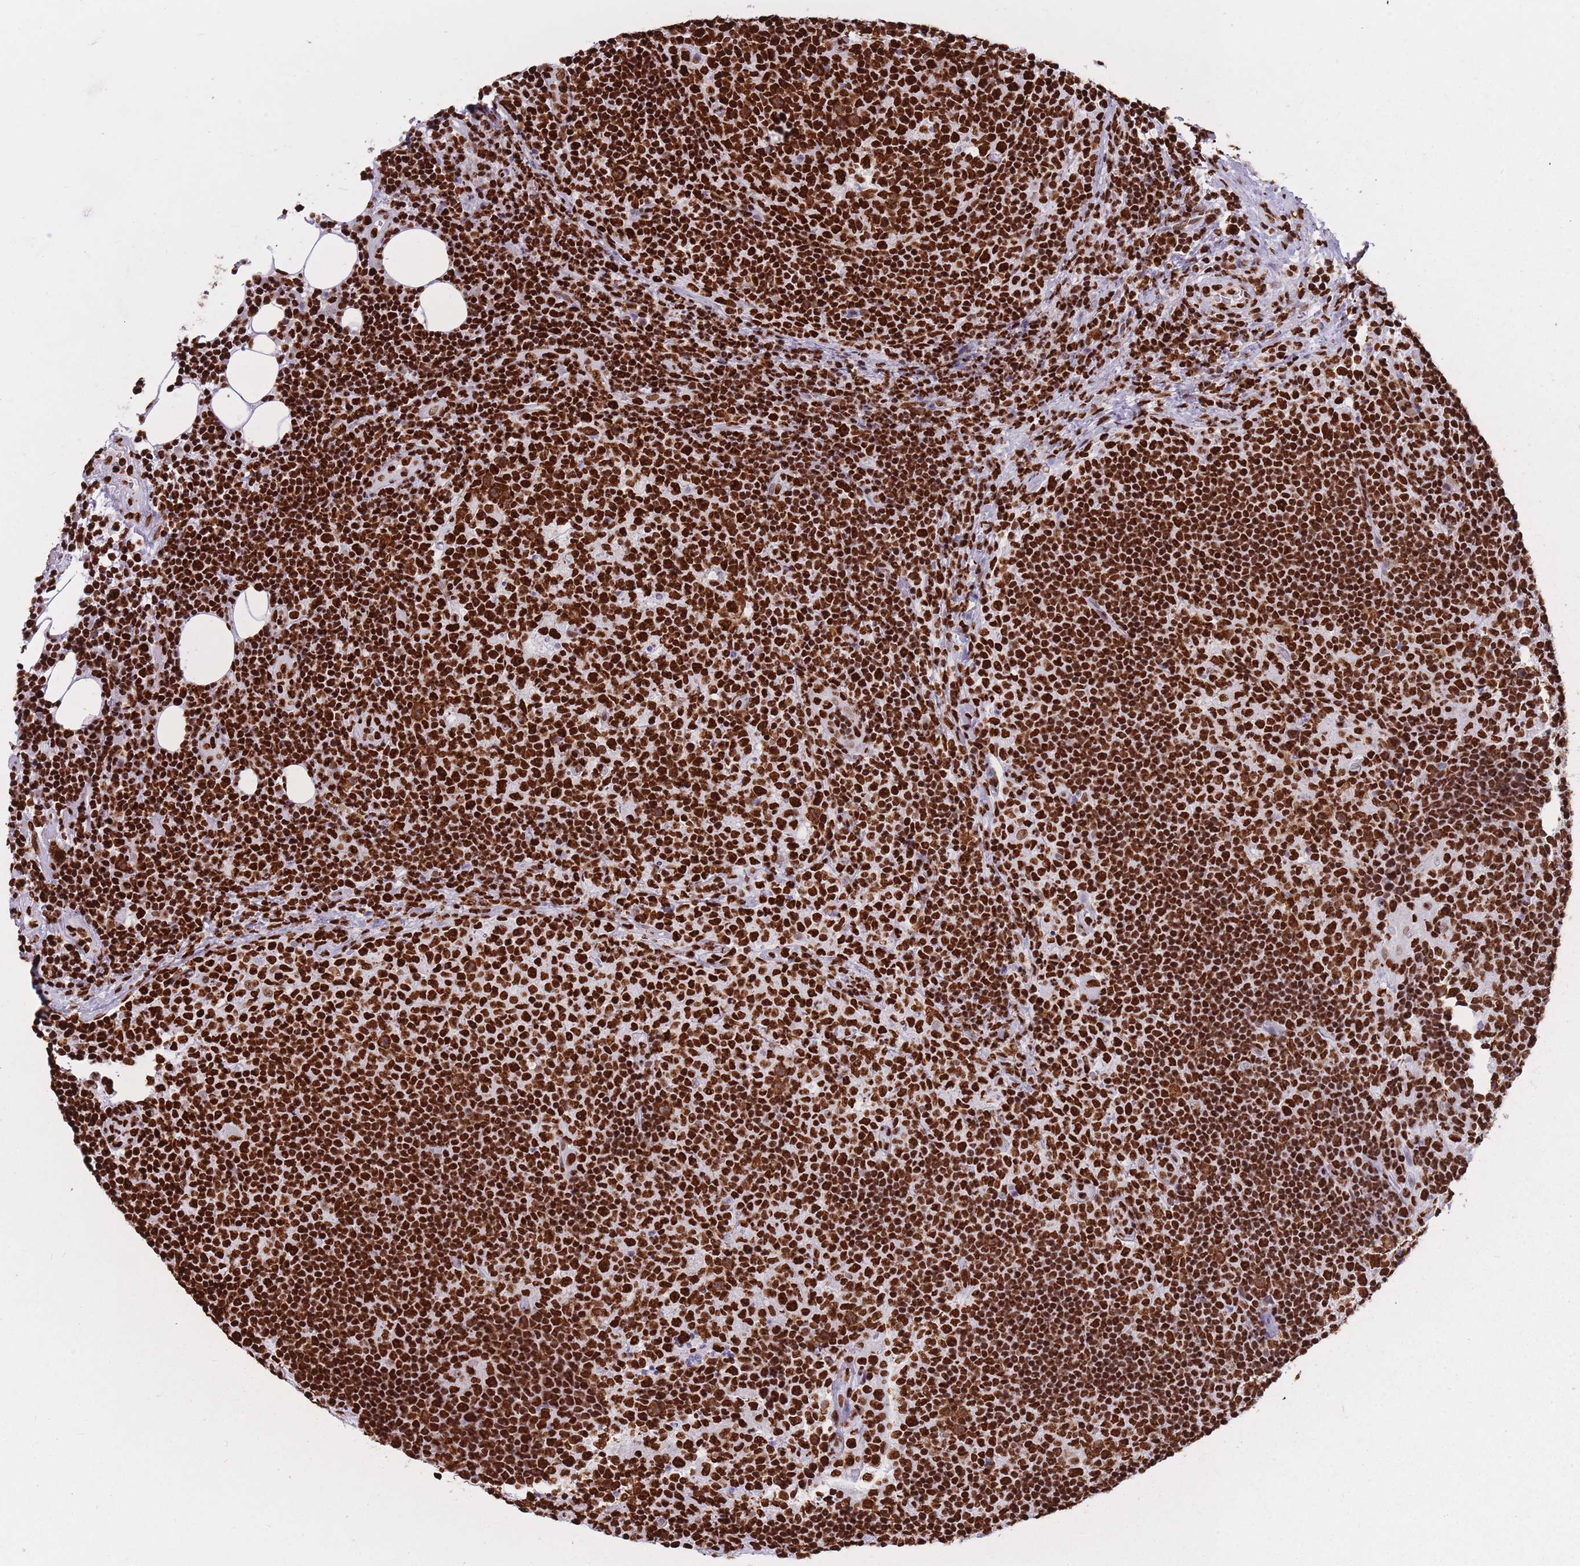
{"staining": {"intensity": "strong", "quantity": ">75%", "location": "nuclear"}, "tissue": "lymph node", "cell_type": "Germinal center cells", "image_type": "normal", "snomed": [{"axis": "morphology", "description": "Normal tissue, NOS"}, {"axis": "topography", "description": "Lymph node"}], "caption": "Immunohistochemical staining of unremarkable human lymph node demonstrates >75% levels of strong nuclear protein positivity in about >75% of germinal center cells.", "gene": "HNRNPUL1", "patient": {"sex": "female", "age": 31}}